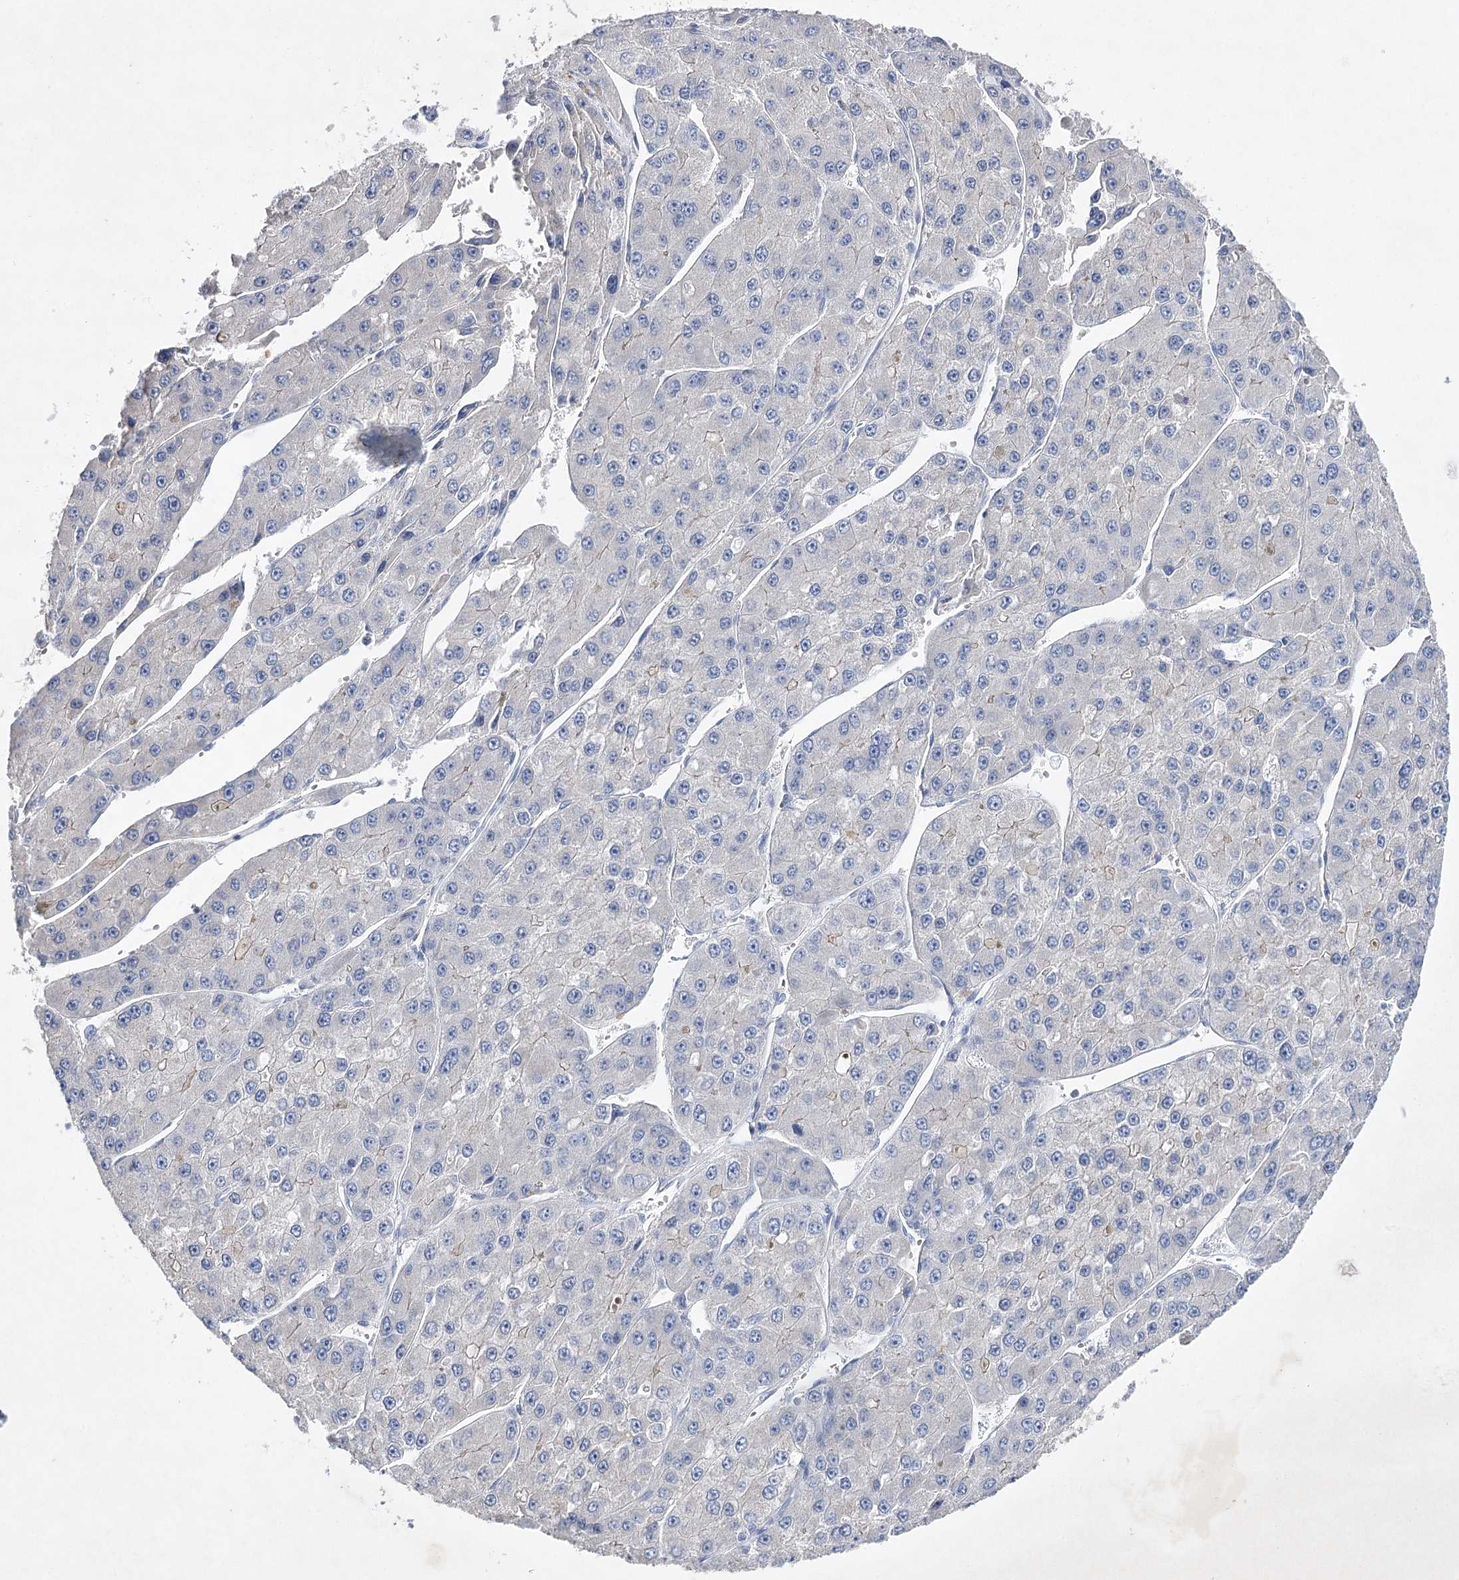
{"staining": {"intensity": "negative", "quantity": "none", "location": "none"}, "tissue": "liver cancer", "cell_type": "Tumor cells", "image_type": "cancer", "snomed": [{"axis": "morphology", "description": "Carcinoma, Hepatocellular, NOS"}, {"axis": "topography", "description": "Liver"}], "caption": "Tumor cells are negative for brown protein staining in liver cancer.", "gene": "COX15", "patient": {"sex": "female", "age": 73}}